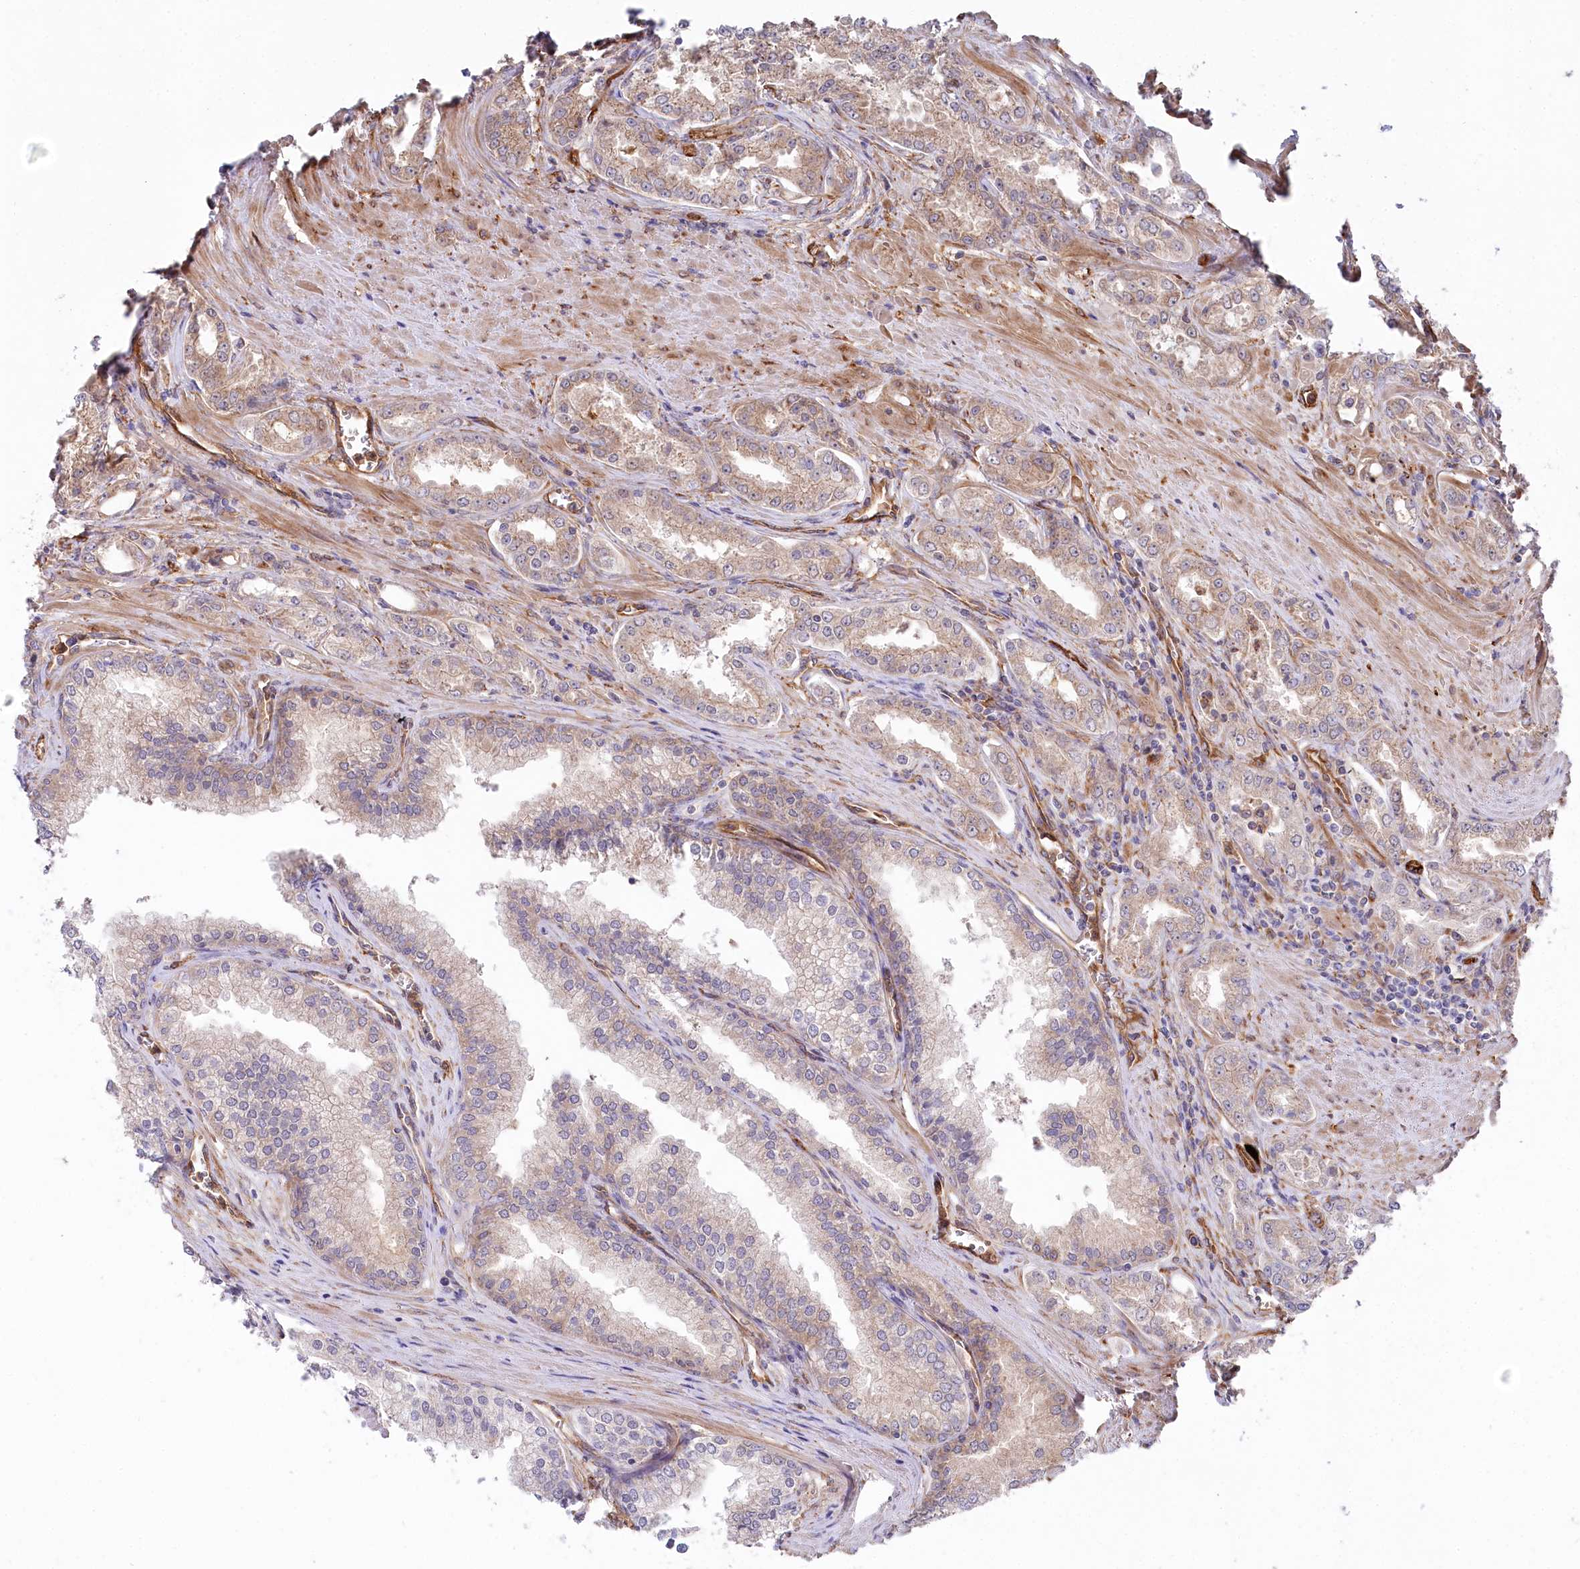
{"staining": {"intensity": "weak", "quantity": ">75%", "location": "cytoplasmic/membranous"}, "tissue": "prostate cancer", "cell_type": "Tumor cells", "image_type": "cancer", "snomed": [{"axis": "morphology", "description": "Adenocarcinoma, High grade"}, {"axis": "topography", "description": "Prostate"}], "caption": "The photomicrograph reveals staining of prostate cancer (adenocarcinoma (high-grade)), revealing weak cytoplasmic/membranous protein positivity (brown color) within tumor cells. (DAB IHC with brightfield microscopy, high magnification).", "gene": "MTPAP", "patient": {"sex": "male", "age": 72}}